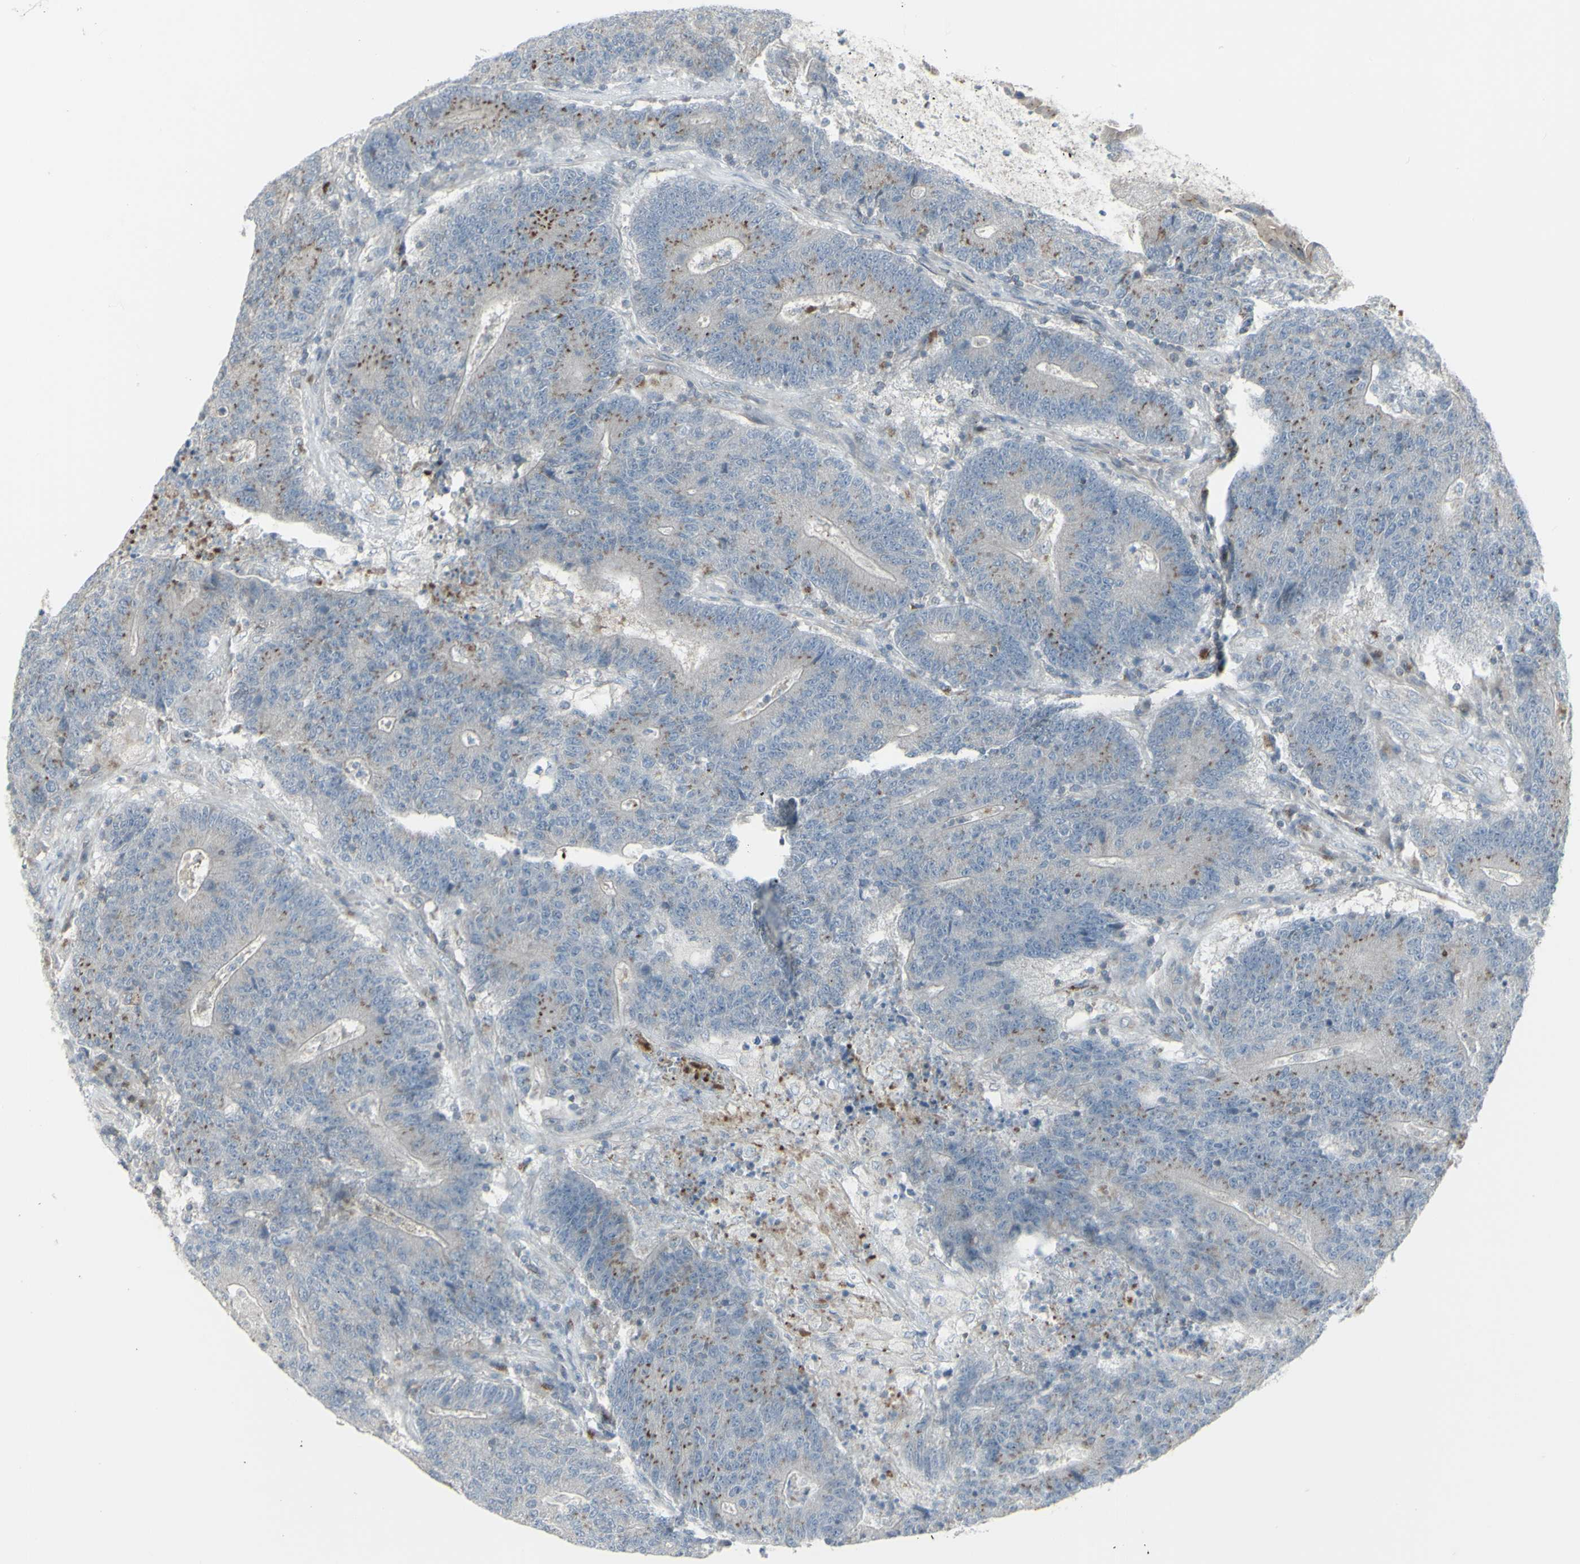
{"staining": {"intensity": "moderate", "quantity": "25%-75%", "location": "cytoplasmic/membranous"}, "tissue": "colorectal cancer", "cell_type": "Tumor cells", "image_type": "cancer", "snomed": [{"axis": "morphology", "description": "Normal tissue, NOS"}, {"axis": "morphology", "description": "Adenocarcinoma, NOS"}, {"axis": "topography", "description": "Colon"}], "caption": "This is a photomicrograph of immunohistochemistry staining of colorectal cancer (adenocarcinoma), which shows moderate expression in the cytoplasmic/membranous of tumor cells.", "gene": "GALNT6", "patient": {"sex": "female", "age": 75}}